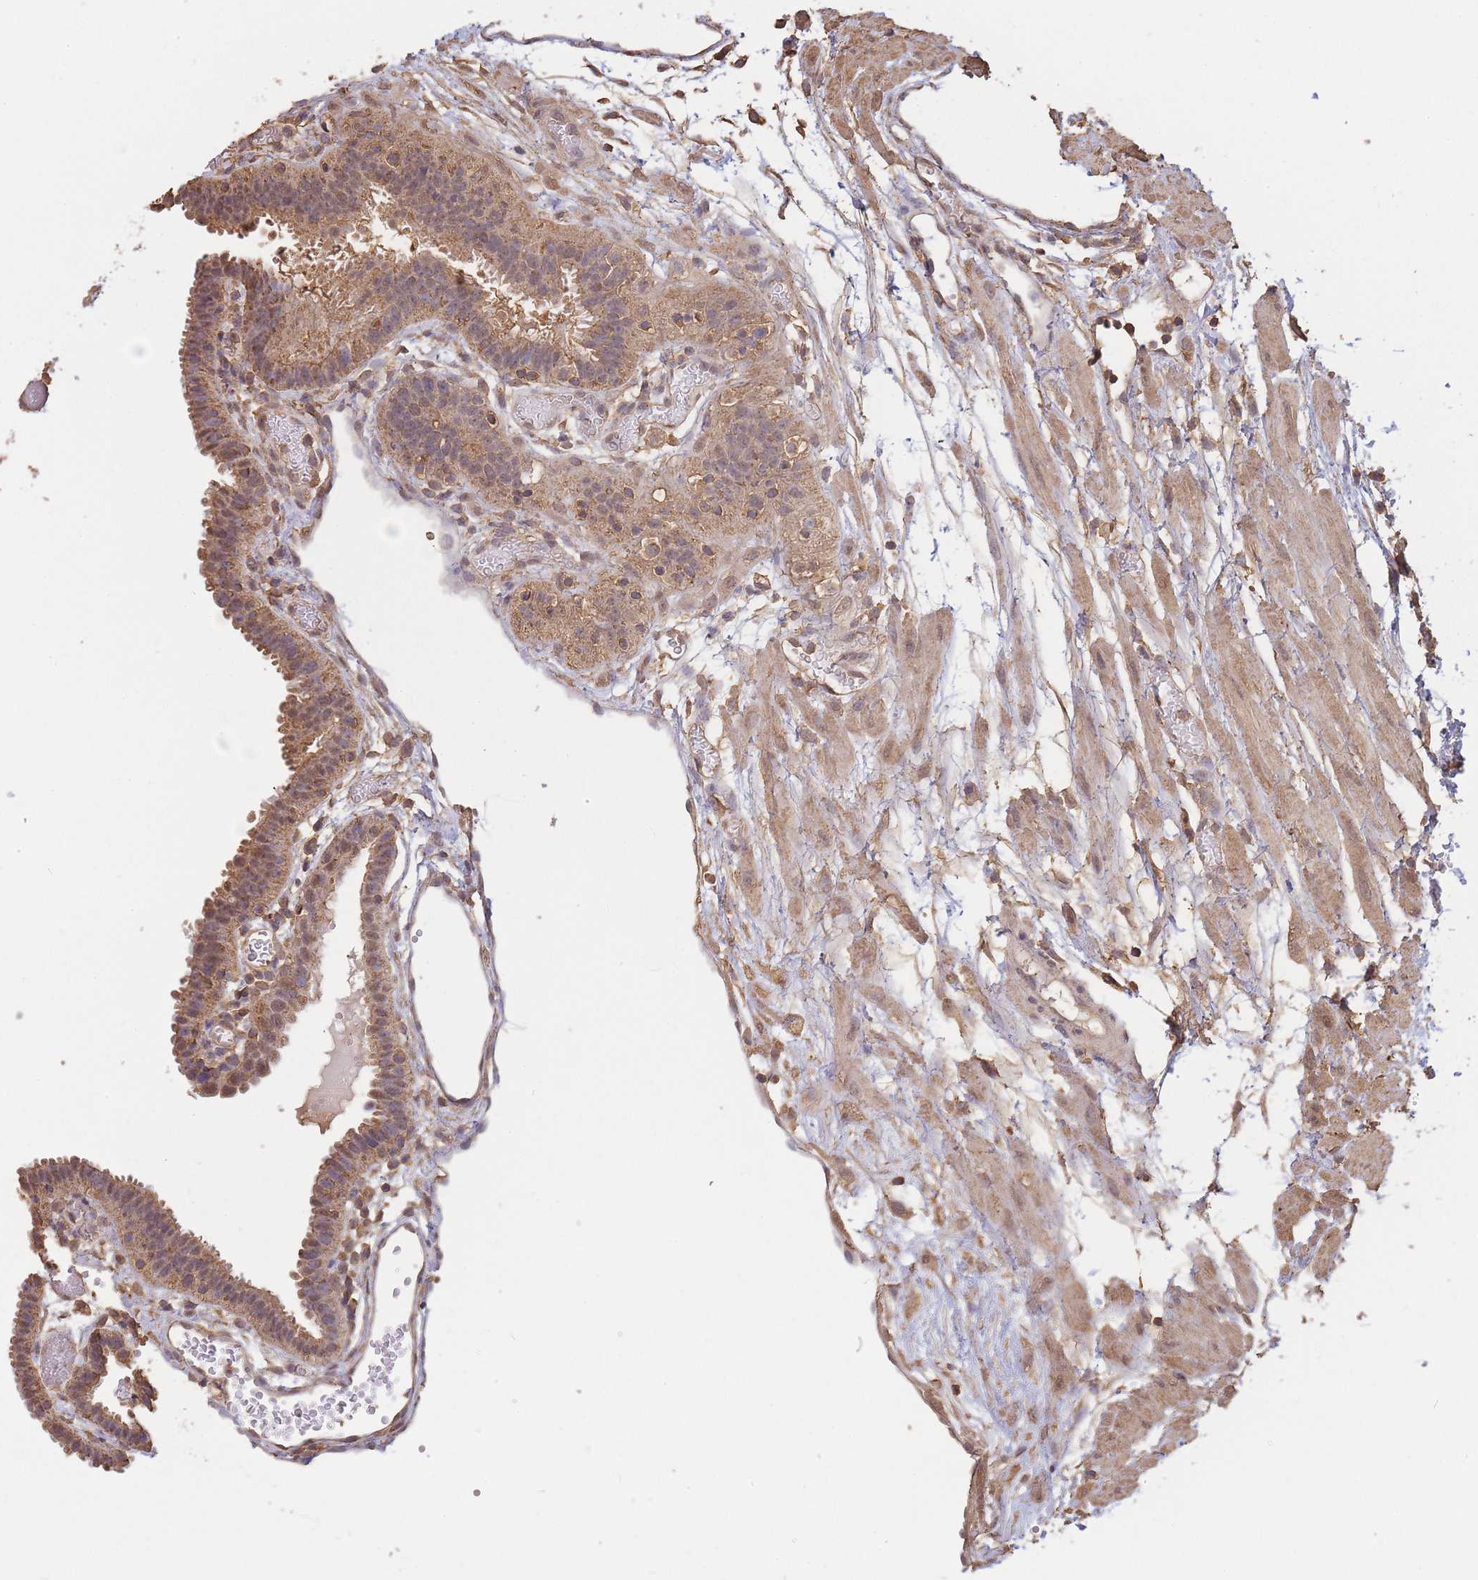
{"staining": {"intensity": "moderate", "quantity": ">75%", "location": "cytoplasmic/membranous"}, "tissue": "fallopian tube", "cell_type": "Glandular cells", "image_type": "normal", "snomed": [{"axis": "morphology", "description": "Normal tissue, NOS"}, {"axis": "topography", "description": "Fallopian tube"}], "caption": "This is a micrograph of immunohistochemistry (IHC) staining of unremarkable fallopian tube, which shows moderate staining in the cytoplasmic/membranous of glandular cells.", "gene": "METRN", "patient": {"sex": "female", "age": 37}}